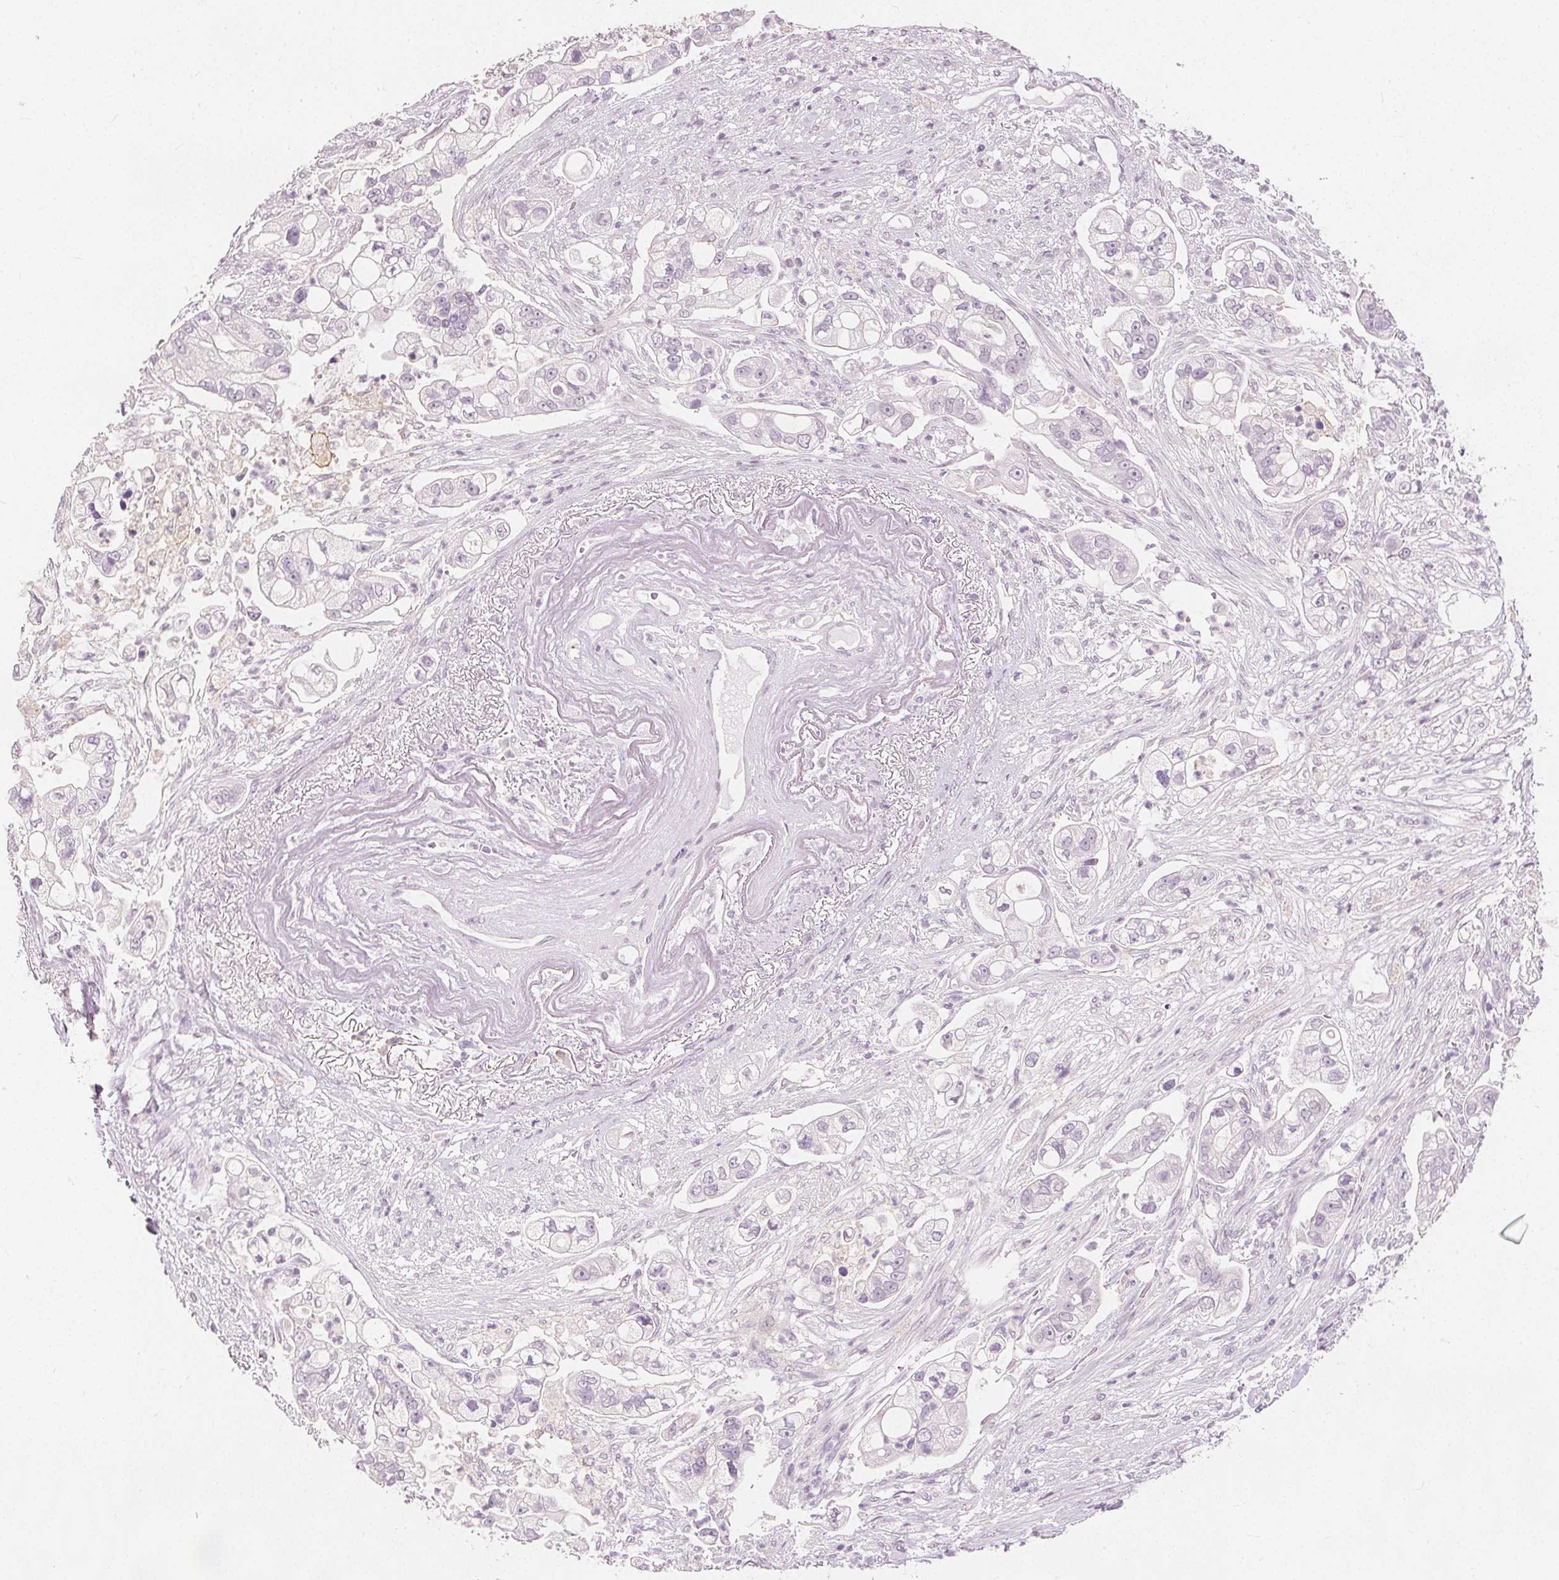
{"staining": {"intensity": "negative", "quantity": "none", "location": "none"}, "tissue": "pancreatic cancer", "cell_type": "Tumor cells", "image_type": "cancer", "snomed": [{"axis": "morphology", "description": "Adenocarcinoma, NOS"}, {"axis": "topography", "description": "Pancreas"}], "caption": "The histopathology image shows no staining of tumor cells in adenocarcinoma (pancreatic). Brightfield microscopy of immunohistochemistry (IHC) stained with DAB (3,3'-diaminobenzidine) (brown) and hematoxylin (blue), captured at high magnification.", "gene": "CA12", "patient": {"sex": "female", "age": 69}}